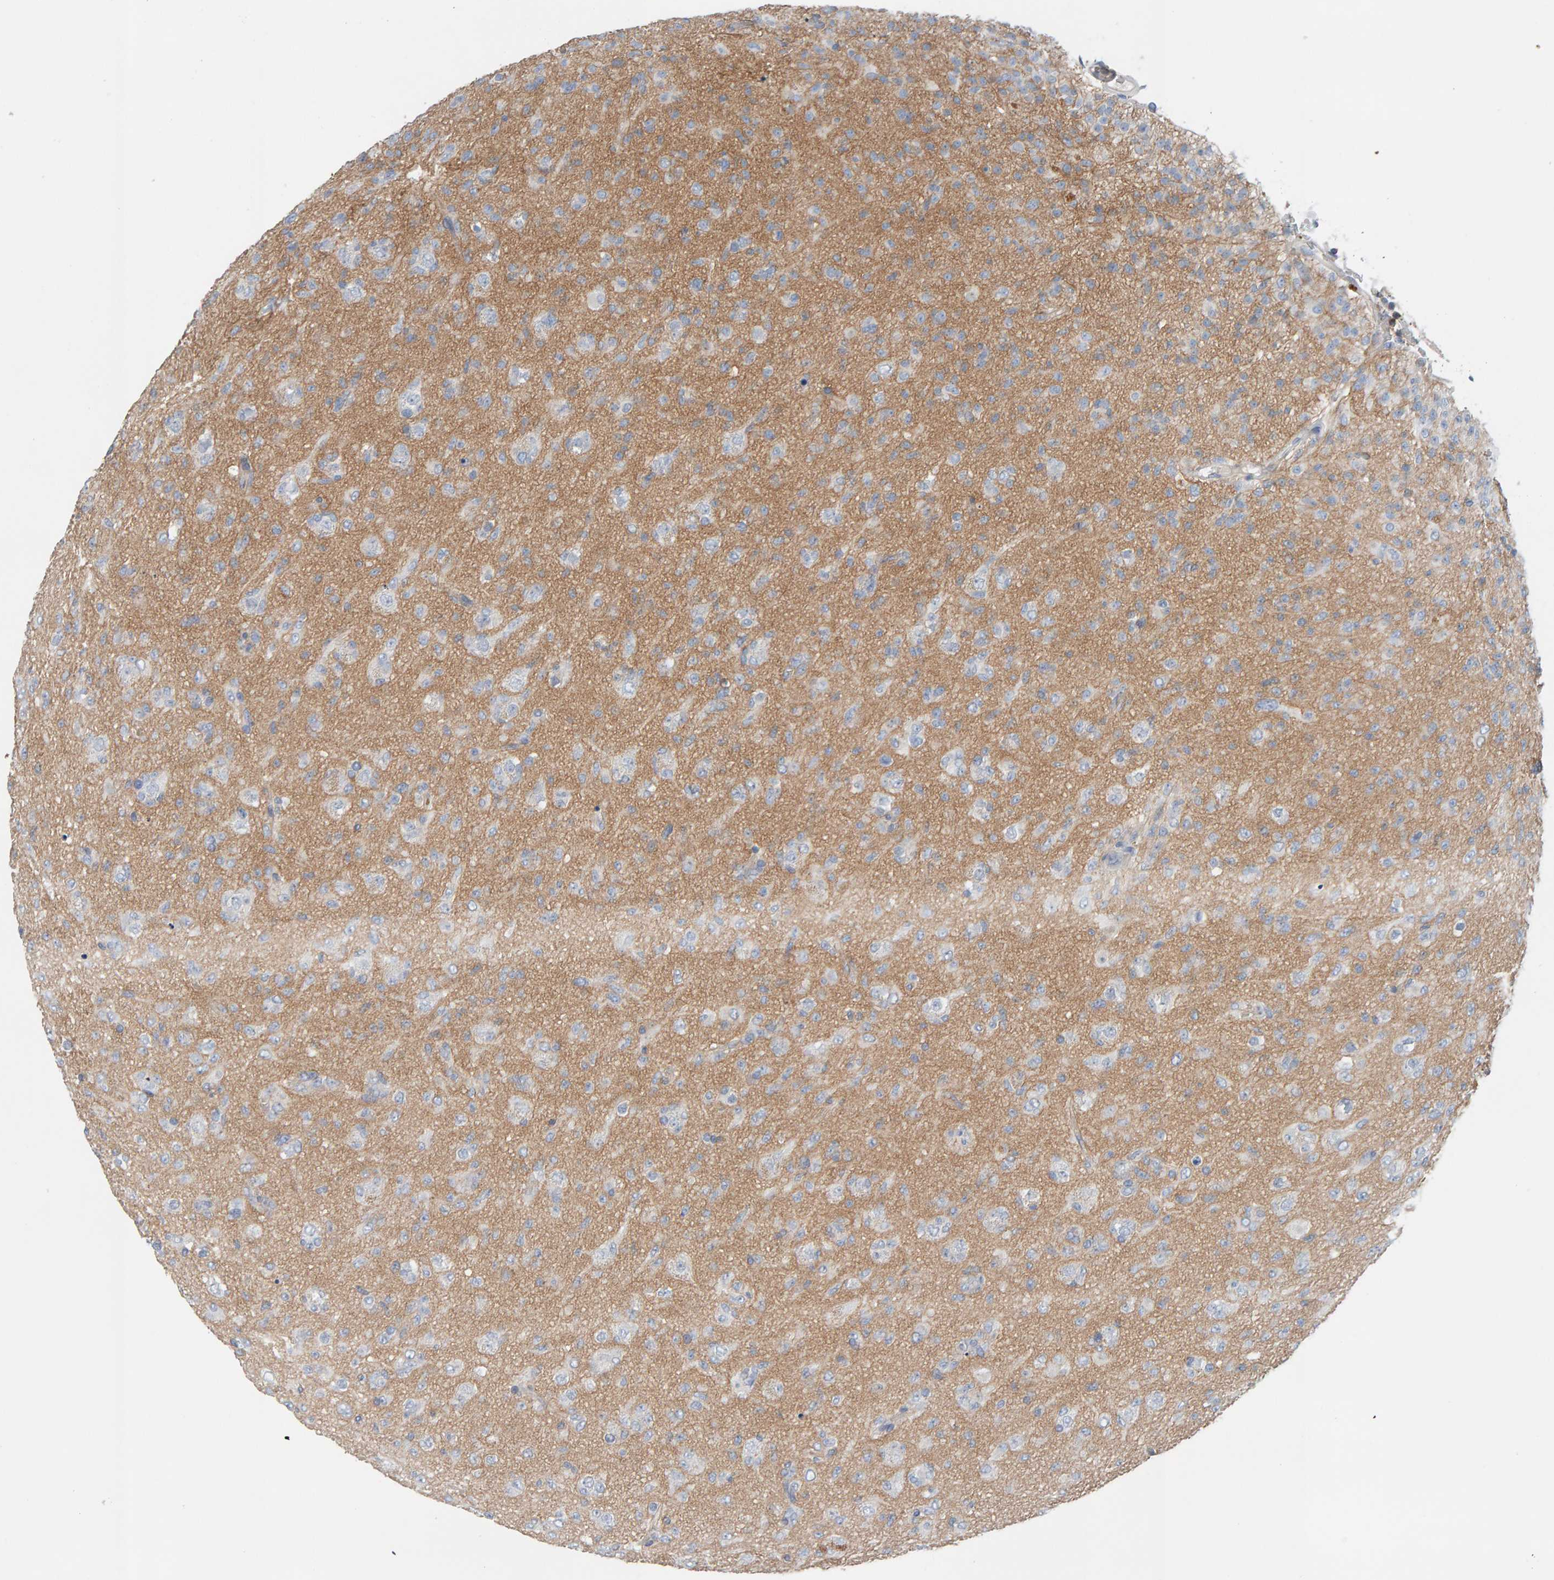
{"staining": {"intensity": "negative", "quantity": "none", "location": "none"}, "tissue": "glioma", "cell_type": "Tumor cells", "image_type": "cancer", "snomed": [{"axis": "morphology", "description": "Glioma, malignant, Low grade"}, {"axis": "topography", "description": "Brain"}], "caption": "There is no significant expression in tumor cells of malignant glioma (low-grade).", "gene": "FYN", "patient": {"sex": "male", "age": 65}}